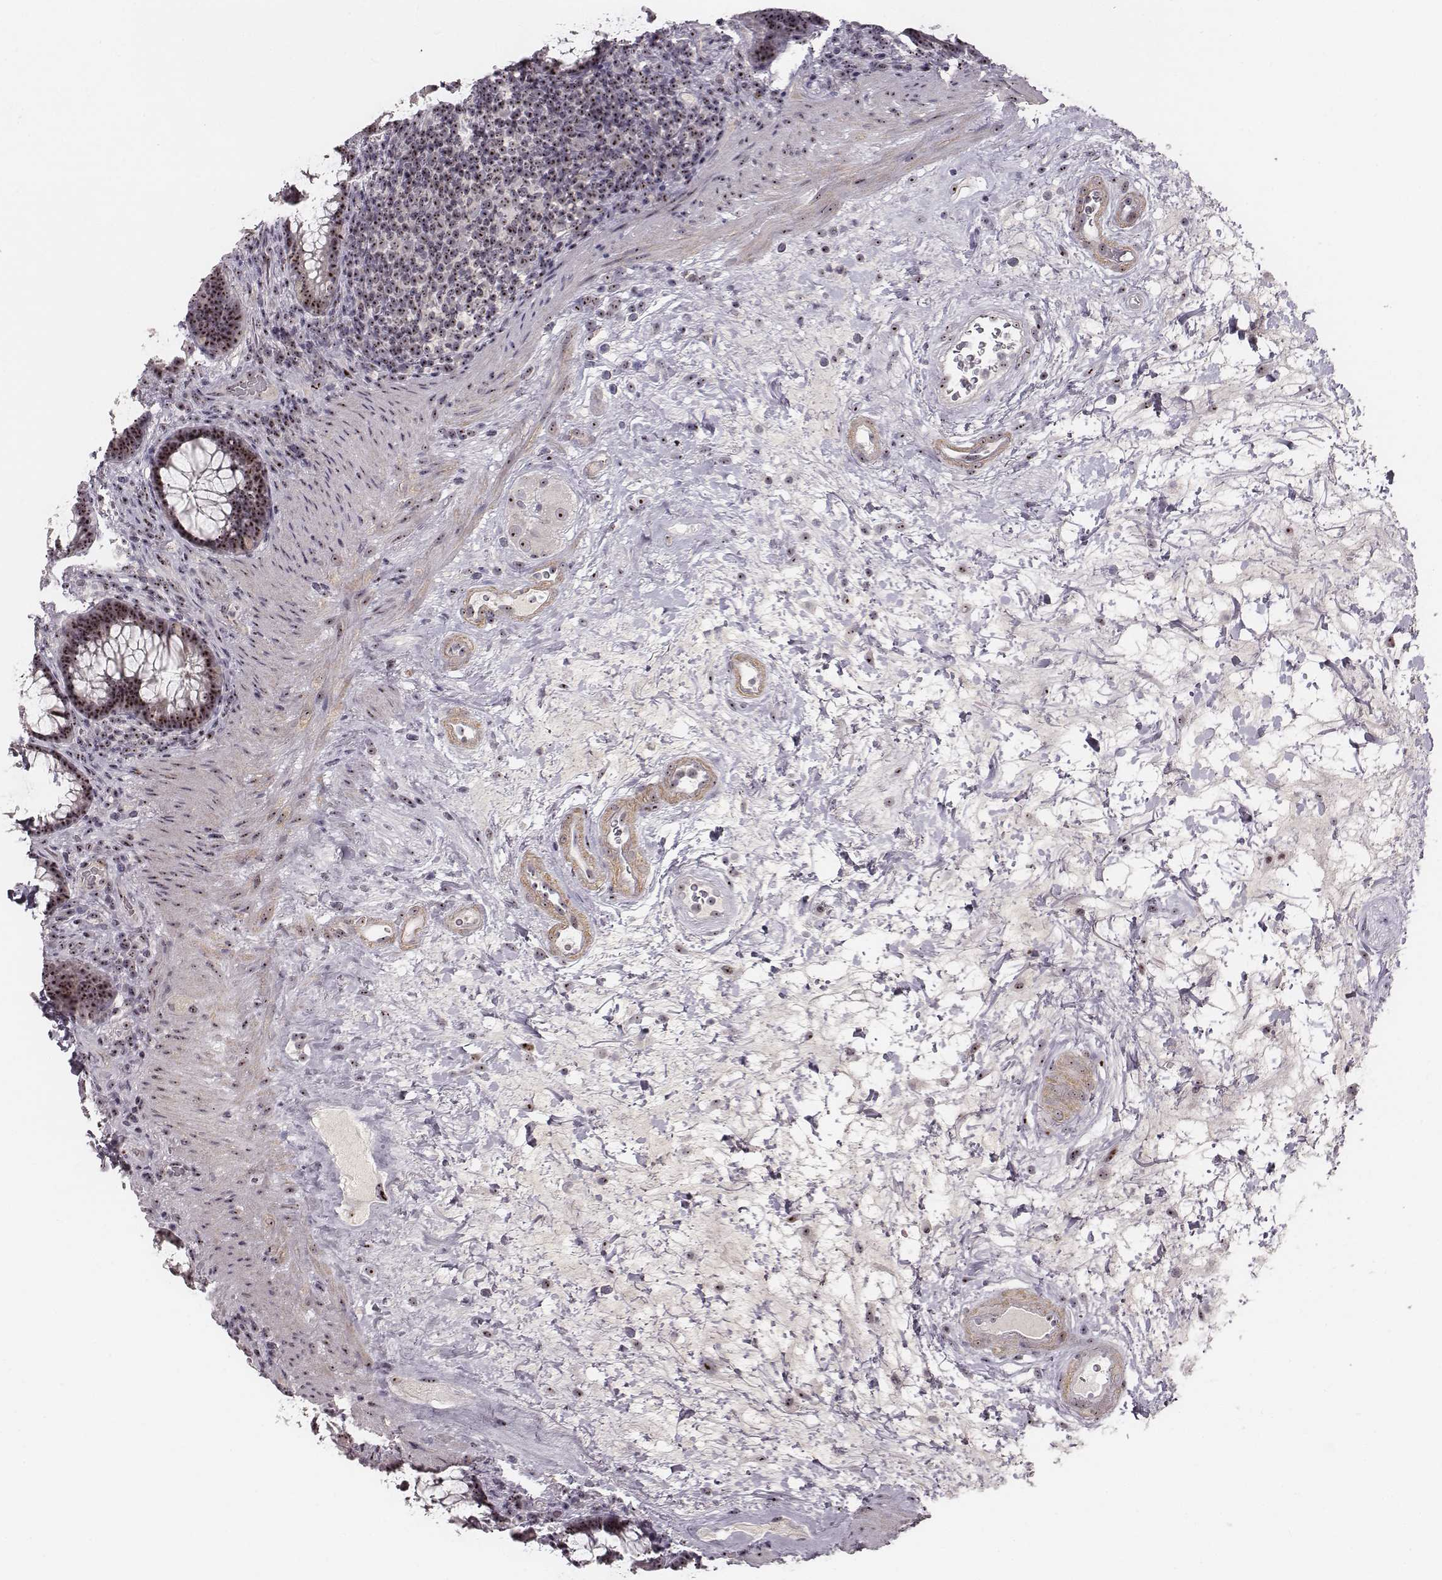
{"staining": {"intensity": "moderate", "quantity": ">75%", "location": "nuclear"}, "tissue": "rectum", "cell_type": "Glandular cells", "image_type": "normal", "snomed": [{"axis": "morphology", "description": "Normal tissue, NOS"}, {"axis": "topography", "description": "Rectum"}], "caption": "Brown immunohistochemical staining in normal human rectum exhibits moderate nuclear expression in approximately >75% of glandular cells.", "gene": "NOP56", "patient": {"sex": "male", "age": 72}}